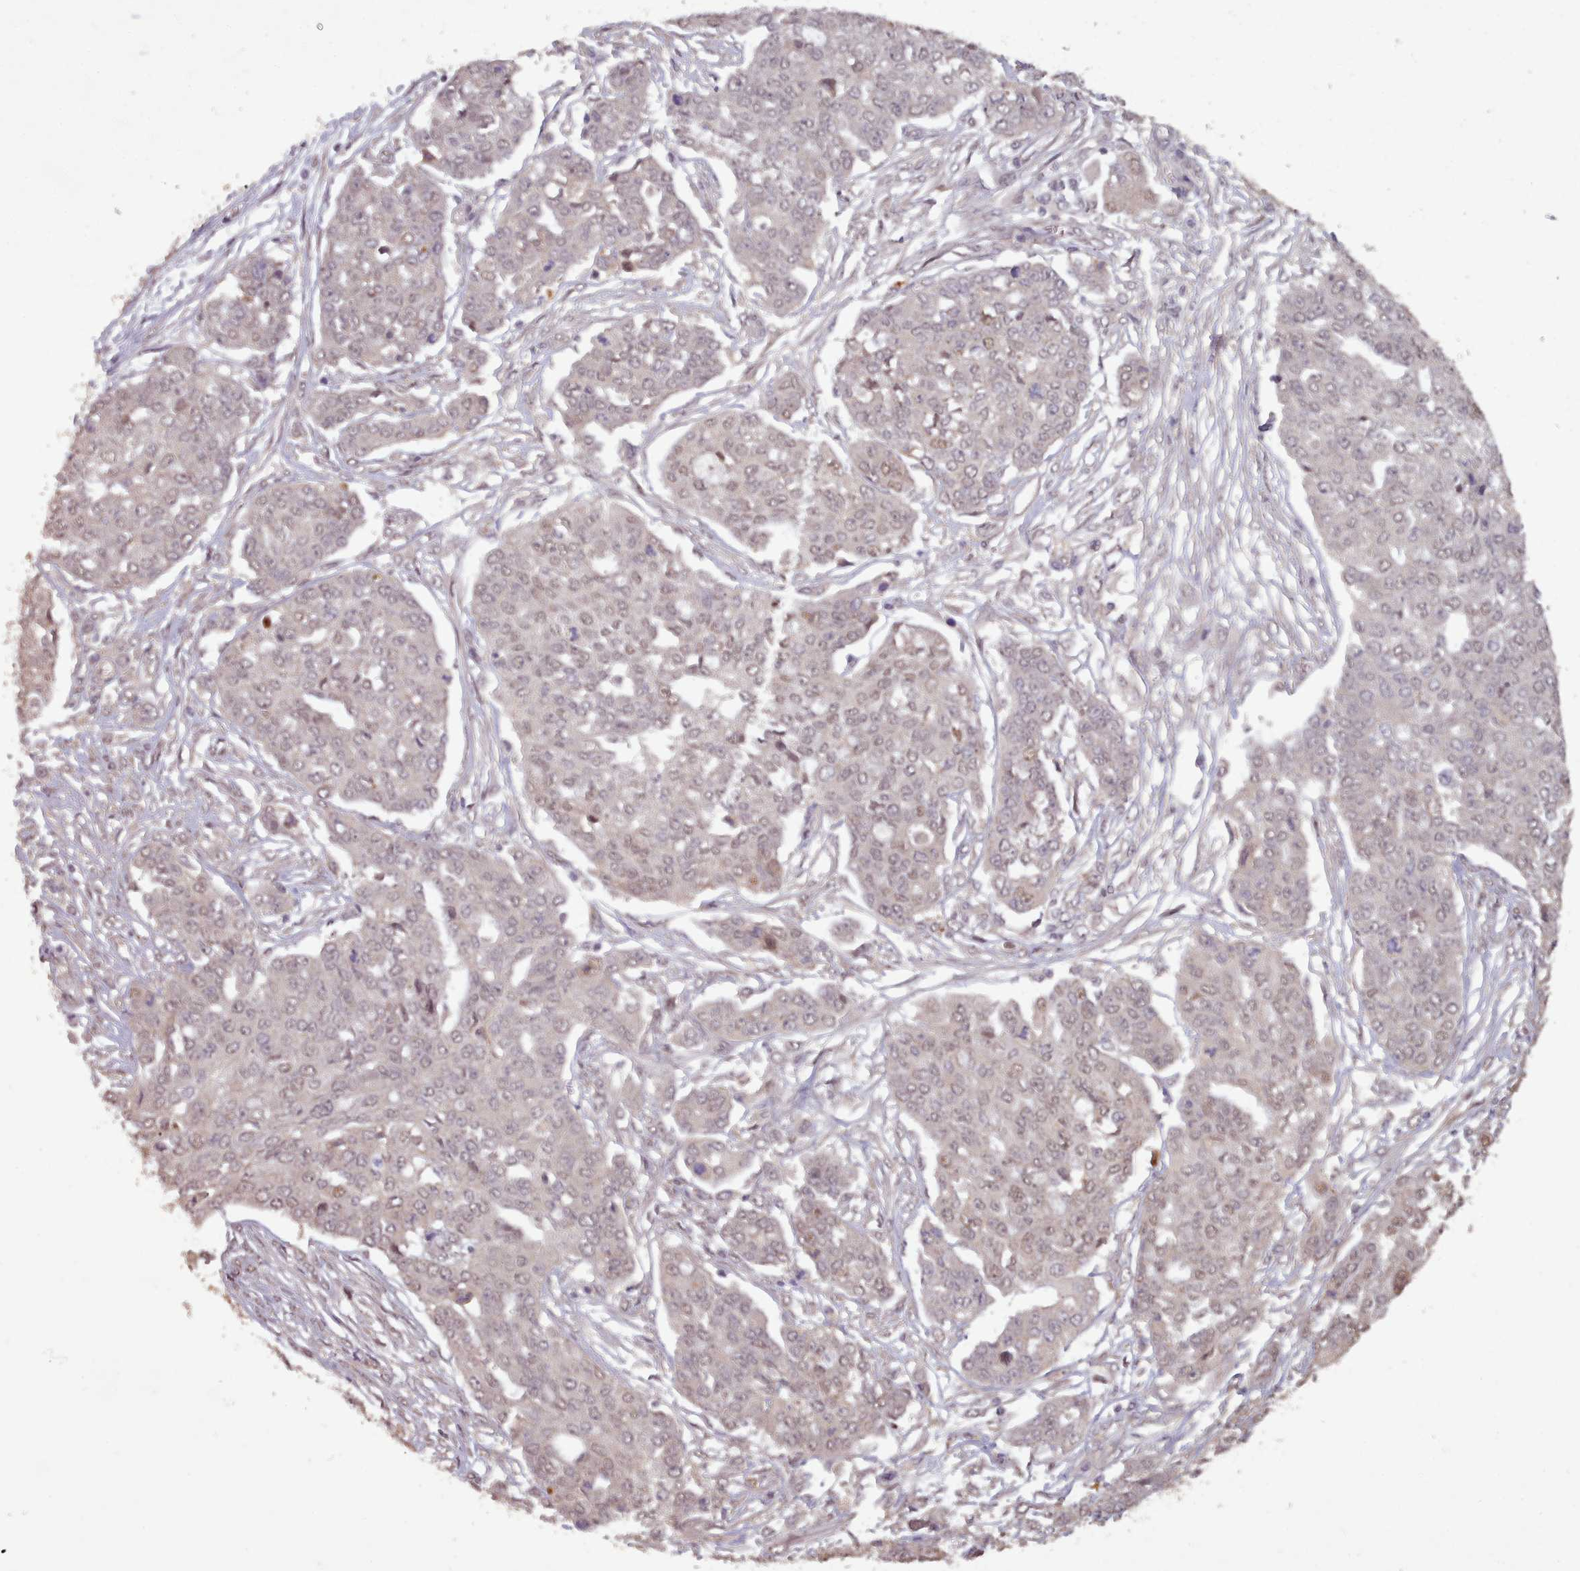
{"staining": {"intensity": "weak", "quantity": "25%-75%", "location": "nuclear"}, "tissue": "ovarian cancer", "cell_type": "Tumor cells", "image_type": "cancer", "snomed": [{"axis": "morphology", "description": "Cystadenocarcinoma, serous, NOS"}, {"axis": "topography", "description": "Soft tissue"}, {"axis": "topography", "description": "Ovary"}], "caption": "Weak nuclear positivity is seen in about 25%-75% of tumor cells in serous cystadenocarcinoma (ovarian). (DAB IHC with brightfield microscopy, high magnification).", "gene": "CDC6", "patient": {"sex": "female", "age": 57}}